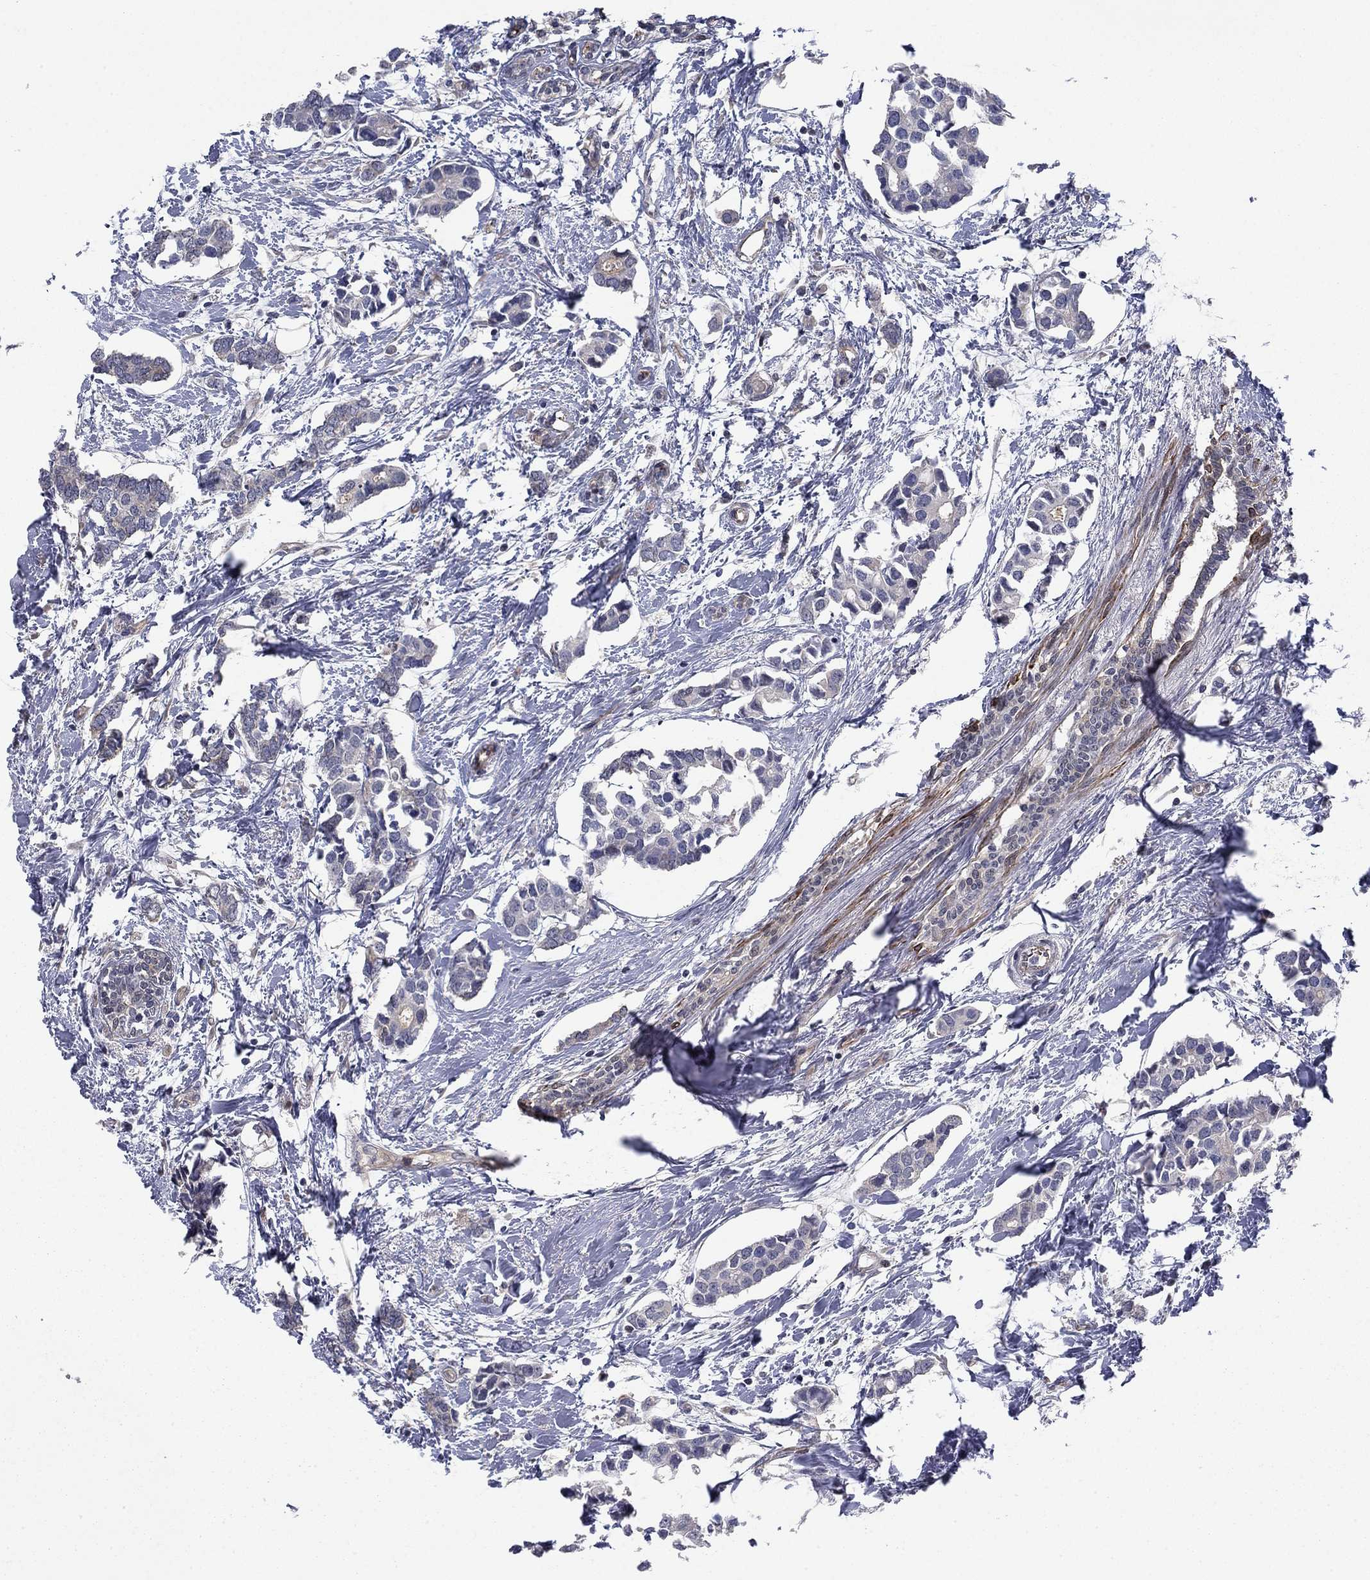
{"staining": {"intensity": "moderate", "quantity": "<25%", "location": "cytoplasmic/membranous"}, "tissue": "breast cancer", "cell_type": "Tumor cells", "image_type": "cancer", "snomed": [{"axis": "morphology", "description": "Duct carcinoma"}, {"axis": "topography", "description": "Breast"}], "caption": "IHC (DAB) staining of breast cancer (invasive ductal carcinoma) demonstrates moderate cytoplasmic/membranous protein expression in about <25% of tumor cells.", "gene": "BCL11A", "patient": {"sex": "female", "age": 83}}